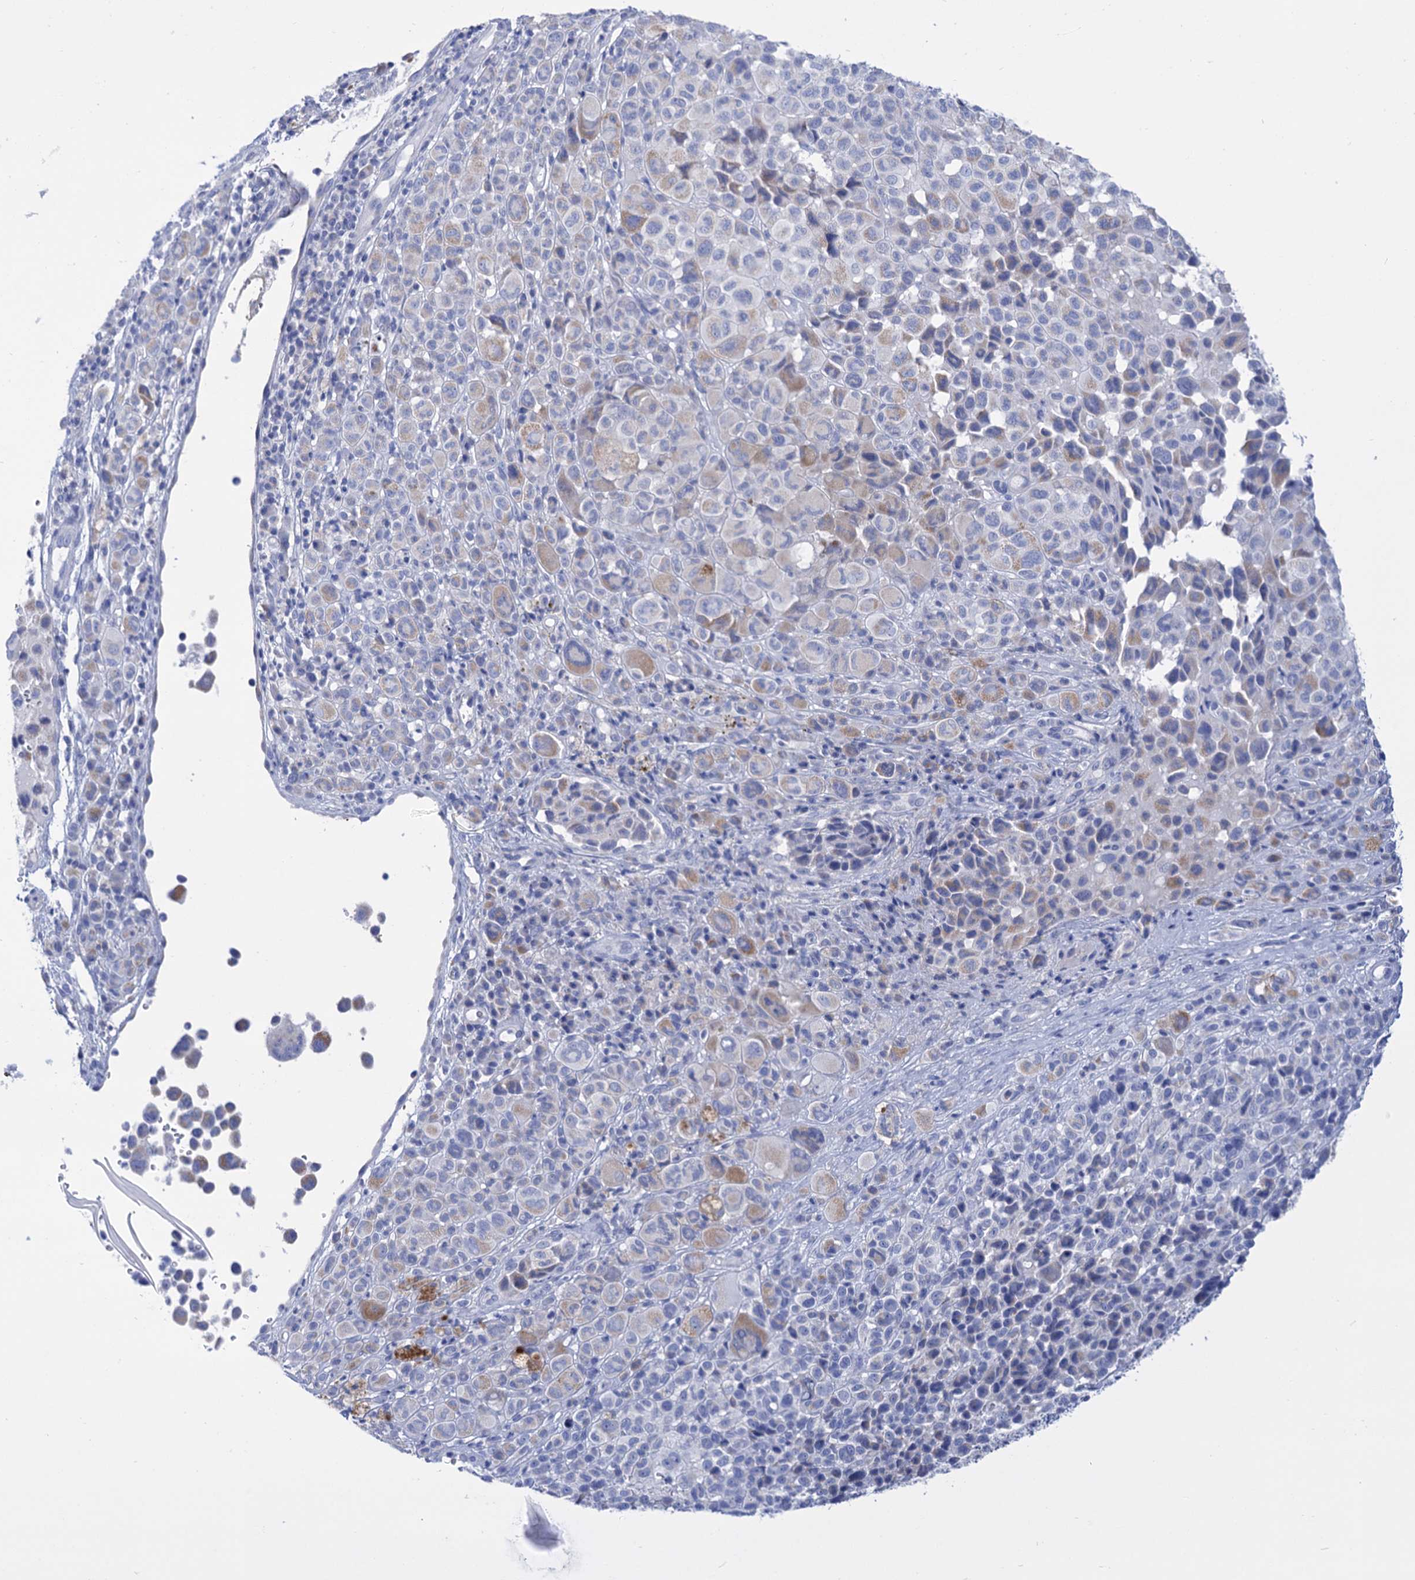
{"staining": {"intensity": "negative", "quantity": "none", "location": "none"}, "tissue": "melanoma", "cell_type": "Tumor cells", "image_type": "cancer", "snomed": [{"axis": "morphology", "description": "Malignant melanoma, NOS"}, {"axis": "topography", "description": "Skin of trunk"}], "caption": "Immunohistochemical staining of melanoma demonstrates no significant staining in tumor cells.", "gene": "YARS2", "patient": {"sex": "male", "age": 71}}